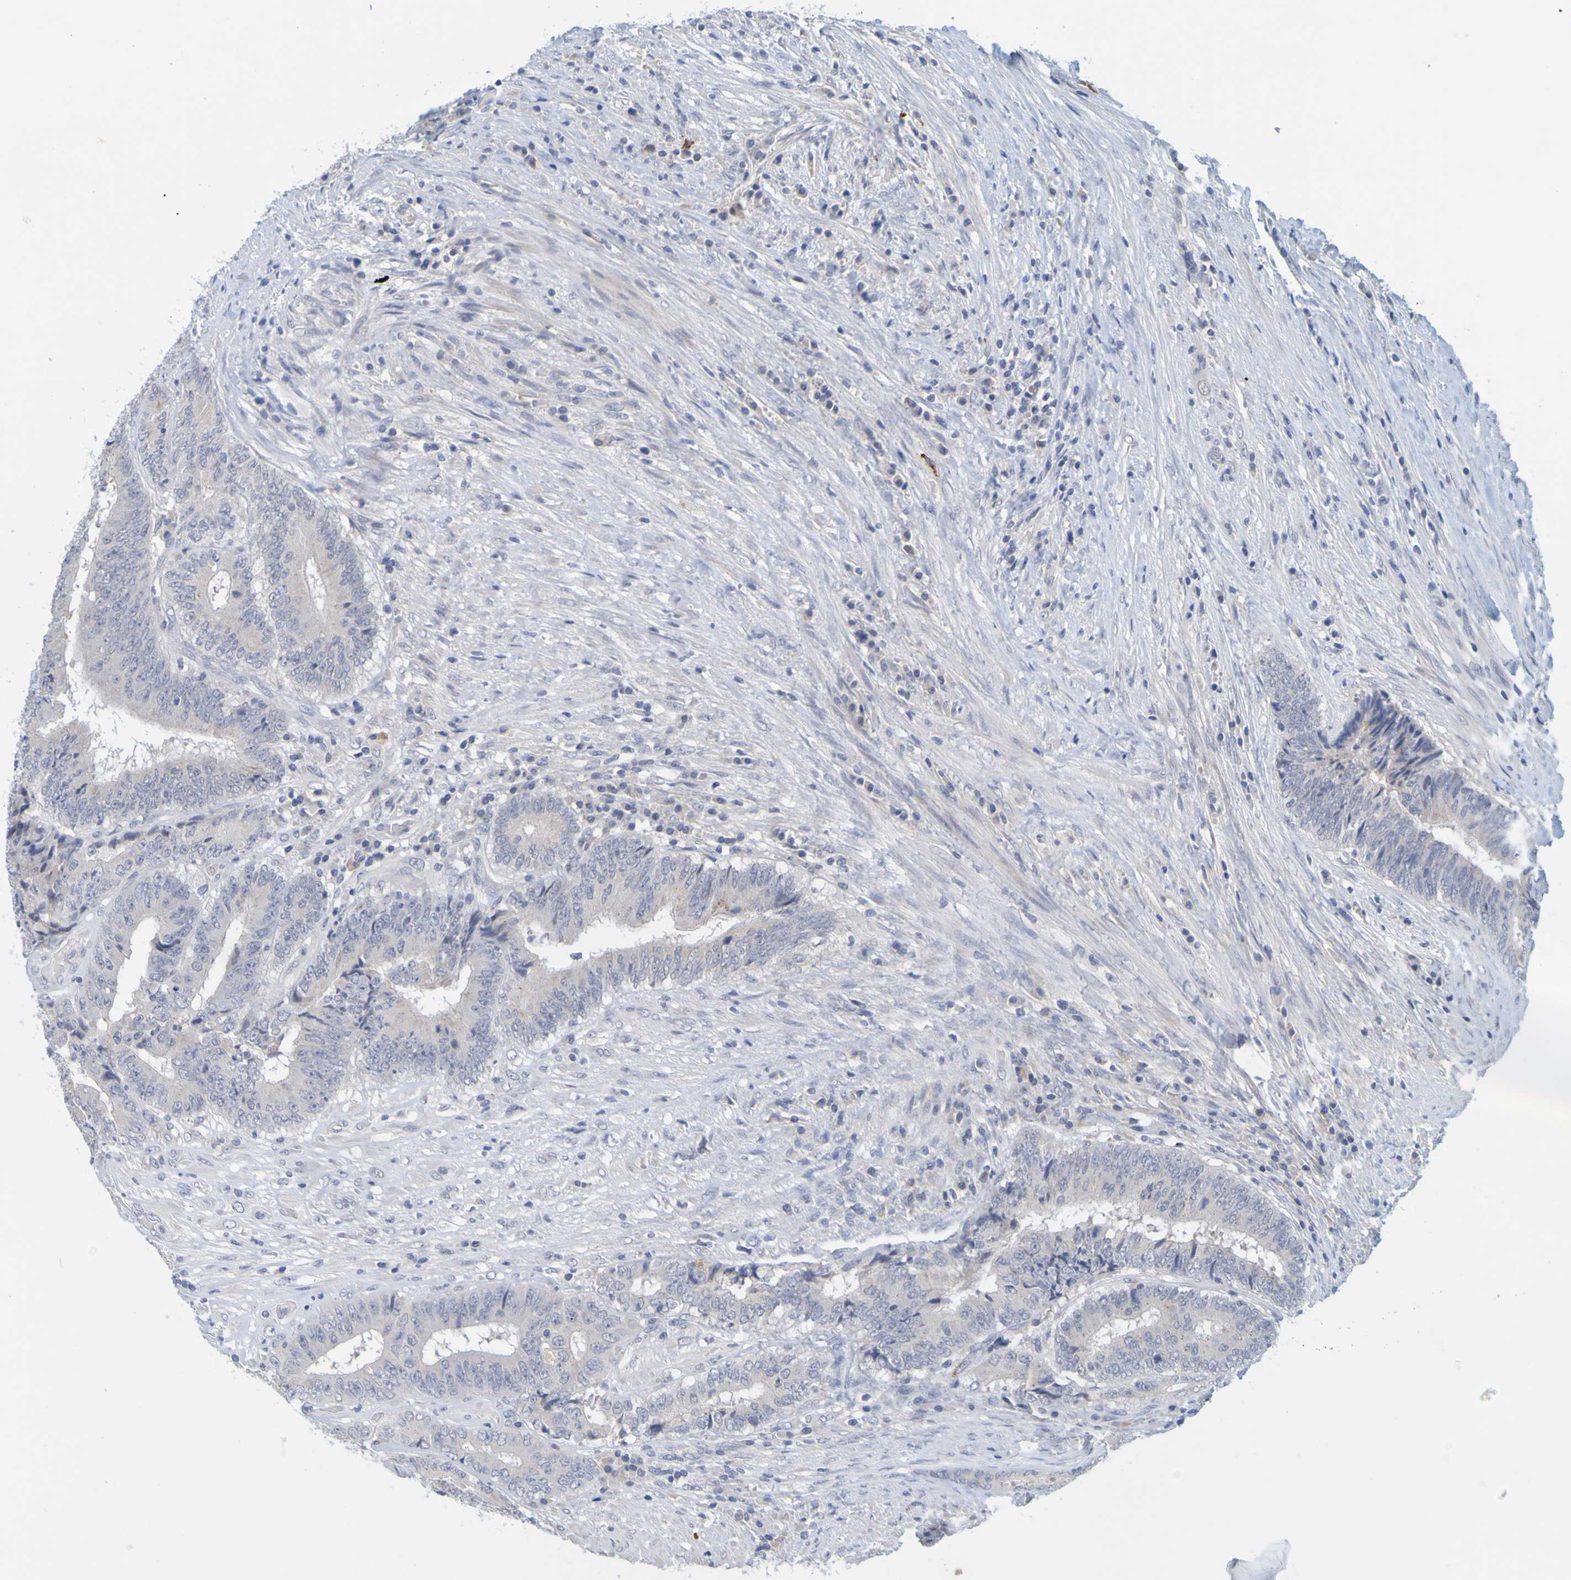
{"staining": {"intensity": "negative", "quantity": "none", "location": "none"}, "tissue": "colorectal cancer", "cell_type": "Tumor cells", "image_type": "cancer", "snomed": [{"axis": "morphology", "description": "Adenocarcinoma, NOS"}, {"axis": "topography", "description": "Rectum"}], "caption": "This micrograph is of colorectal cancer stained with IHC to label a protein in brown with the nuclei are counter-stained blue. There is no positivity in tumor cells.", "gene": "ENDOU", "patient": {"sex": "male", "age": 72}}